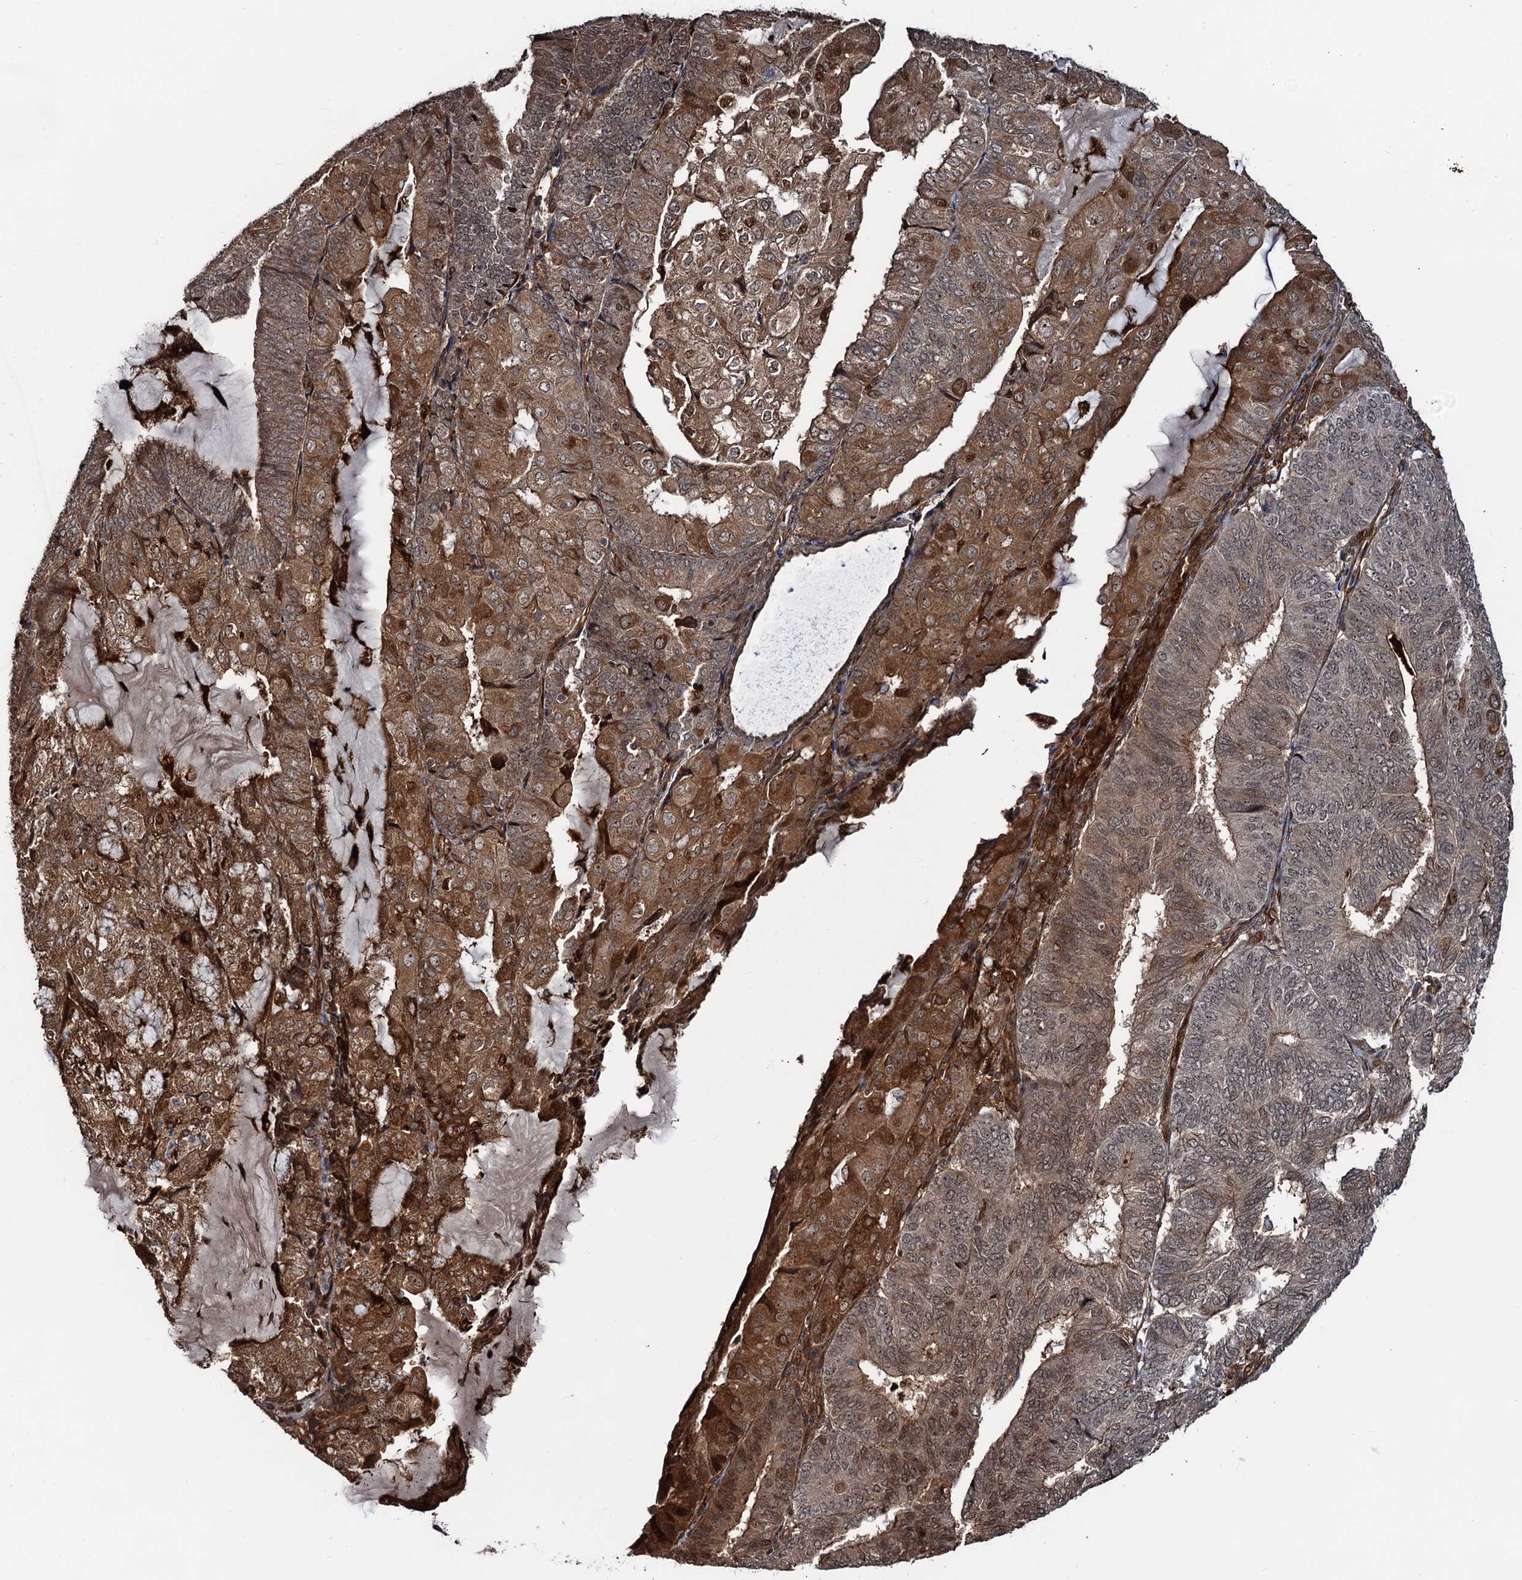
{"staining": {"intensity": "moderate", "quantity": "25%-75%", "location": "cytoplasmic/membranous,nuclear"}, "tissue": "endometrial cancer", "cell_type": "Tumor cells", "image_type": "cancer", "snomed": [{"axis": "morphology", "description": "Adenocarcinoma, NOS"}, {"axis": "topography", "description": "Endometrium"}], "caption": "Tumor cells show moderate cytoplasmic/membranous and nuclear staining in about 25%-75% of cells in endometrial cancer.", "gene": "SNRNP25", "patient": {"sex": "female", "age": 81}}